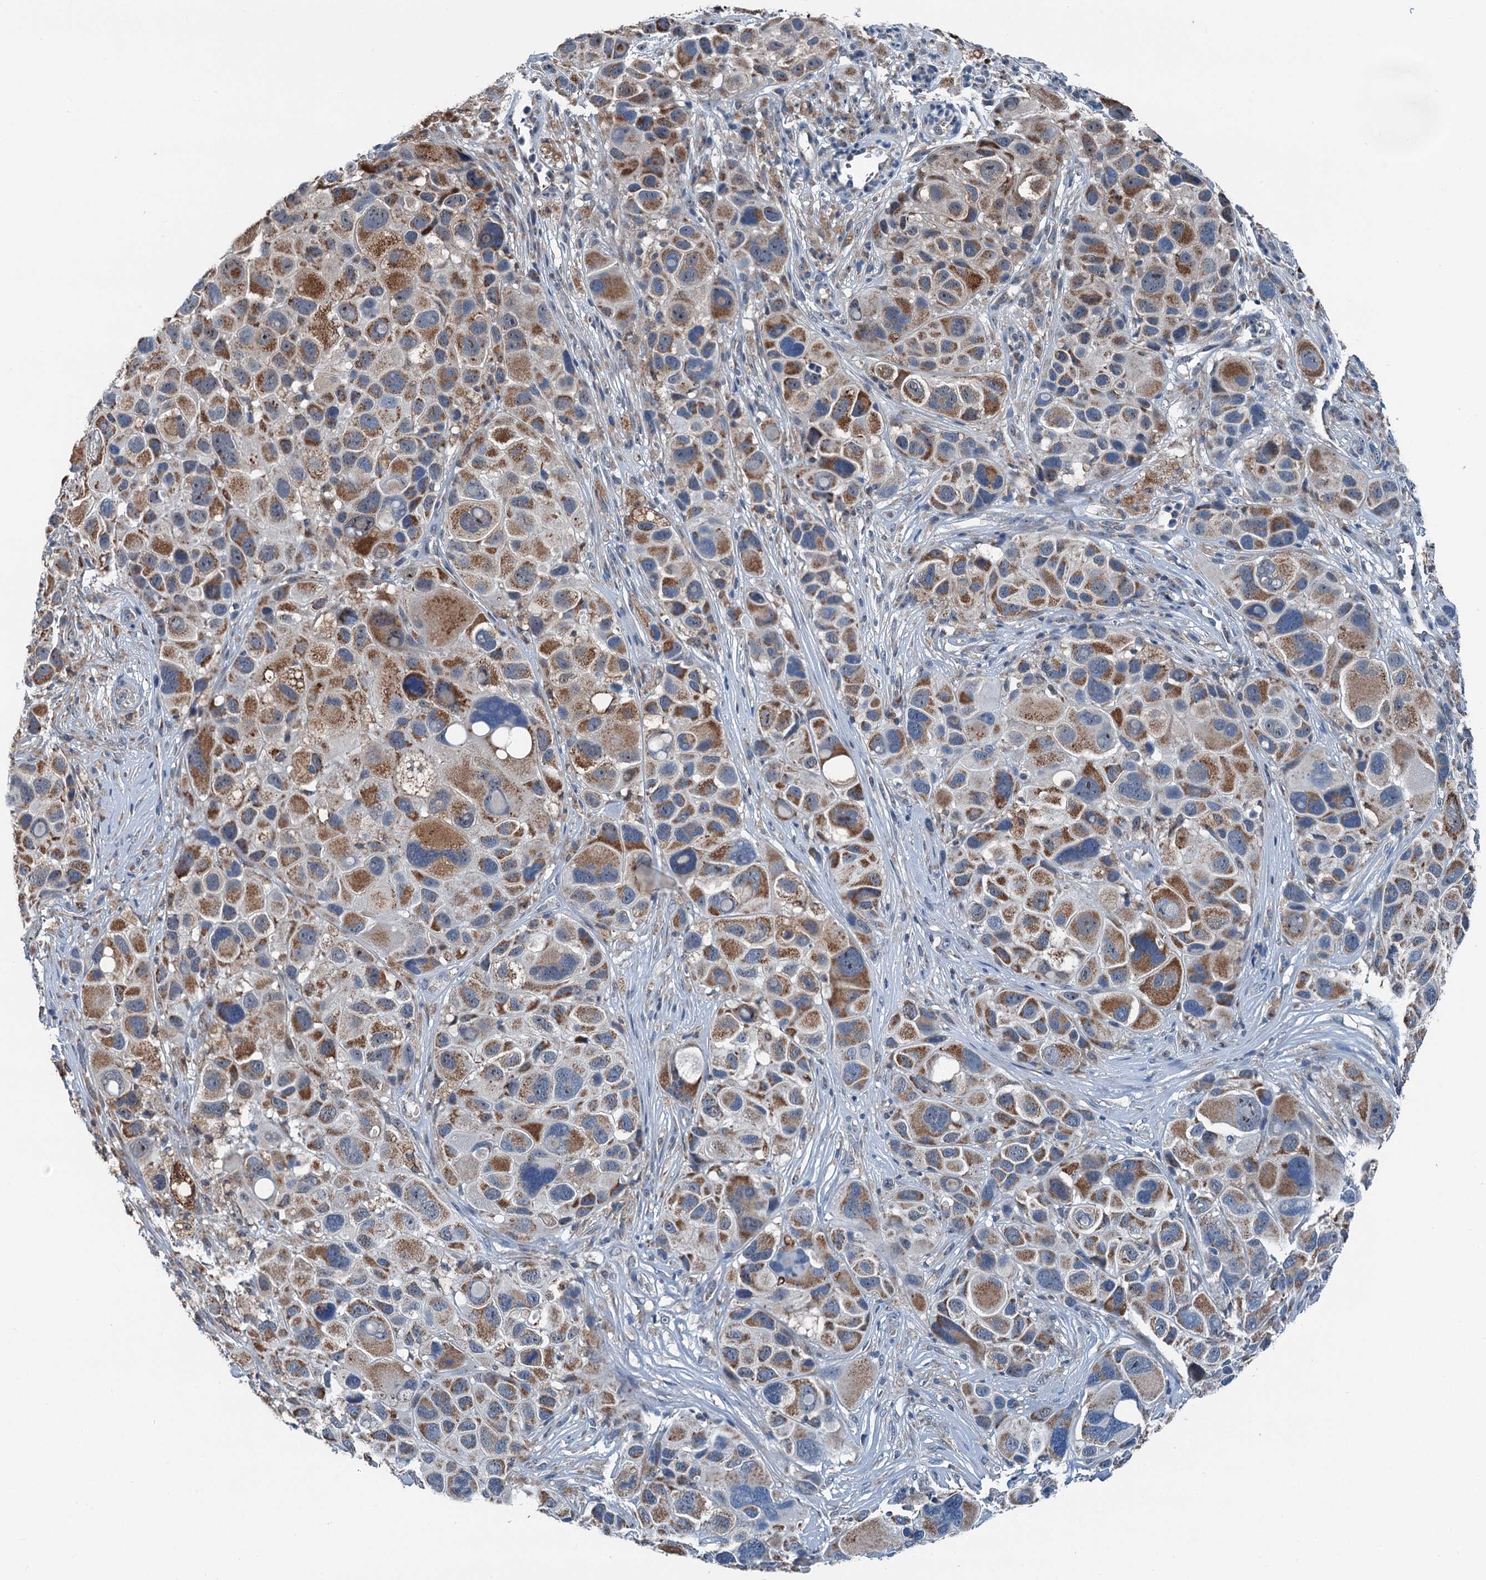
{"staining": {"intensity": "moderate", "quantity": ">75%", "location": "cytoplasmic/membranous"}, "tissue": "melanoma", "cell_type": "Tumor cells", "image_type": "cancer", "snomed": [{"axis": "morphology", "description": "Malignant melanoma, NOS"}, {"axis": "topography", "description": "Skin of trunk"}], "caption": "Immunohistochemical staining of malignant melanoma exhibits medium levels of moderate cytoplasmic/membranous protein expression in about >75% of tumor cells. (Brightfield microscopy of DAB IHC at high magnification).", "gene": "TRPT1", "patient": {"sex": "male", "age": 71}}